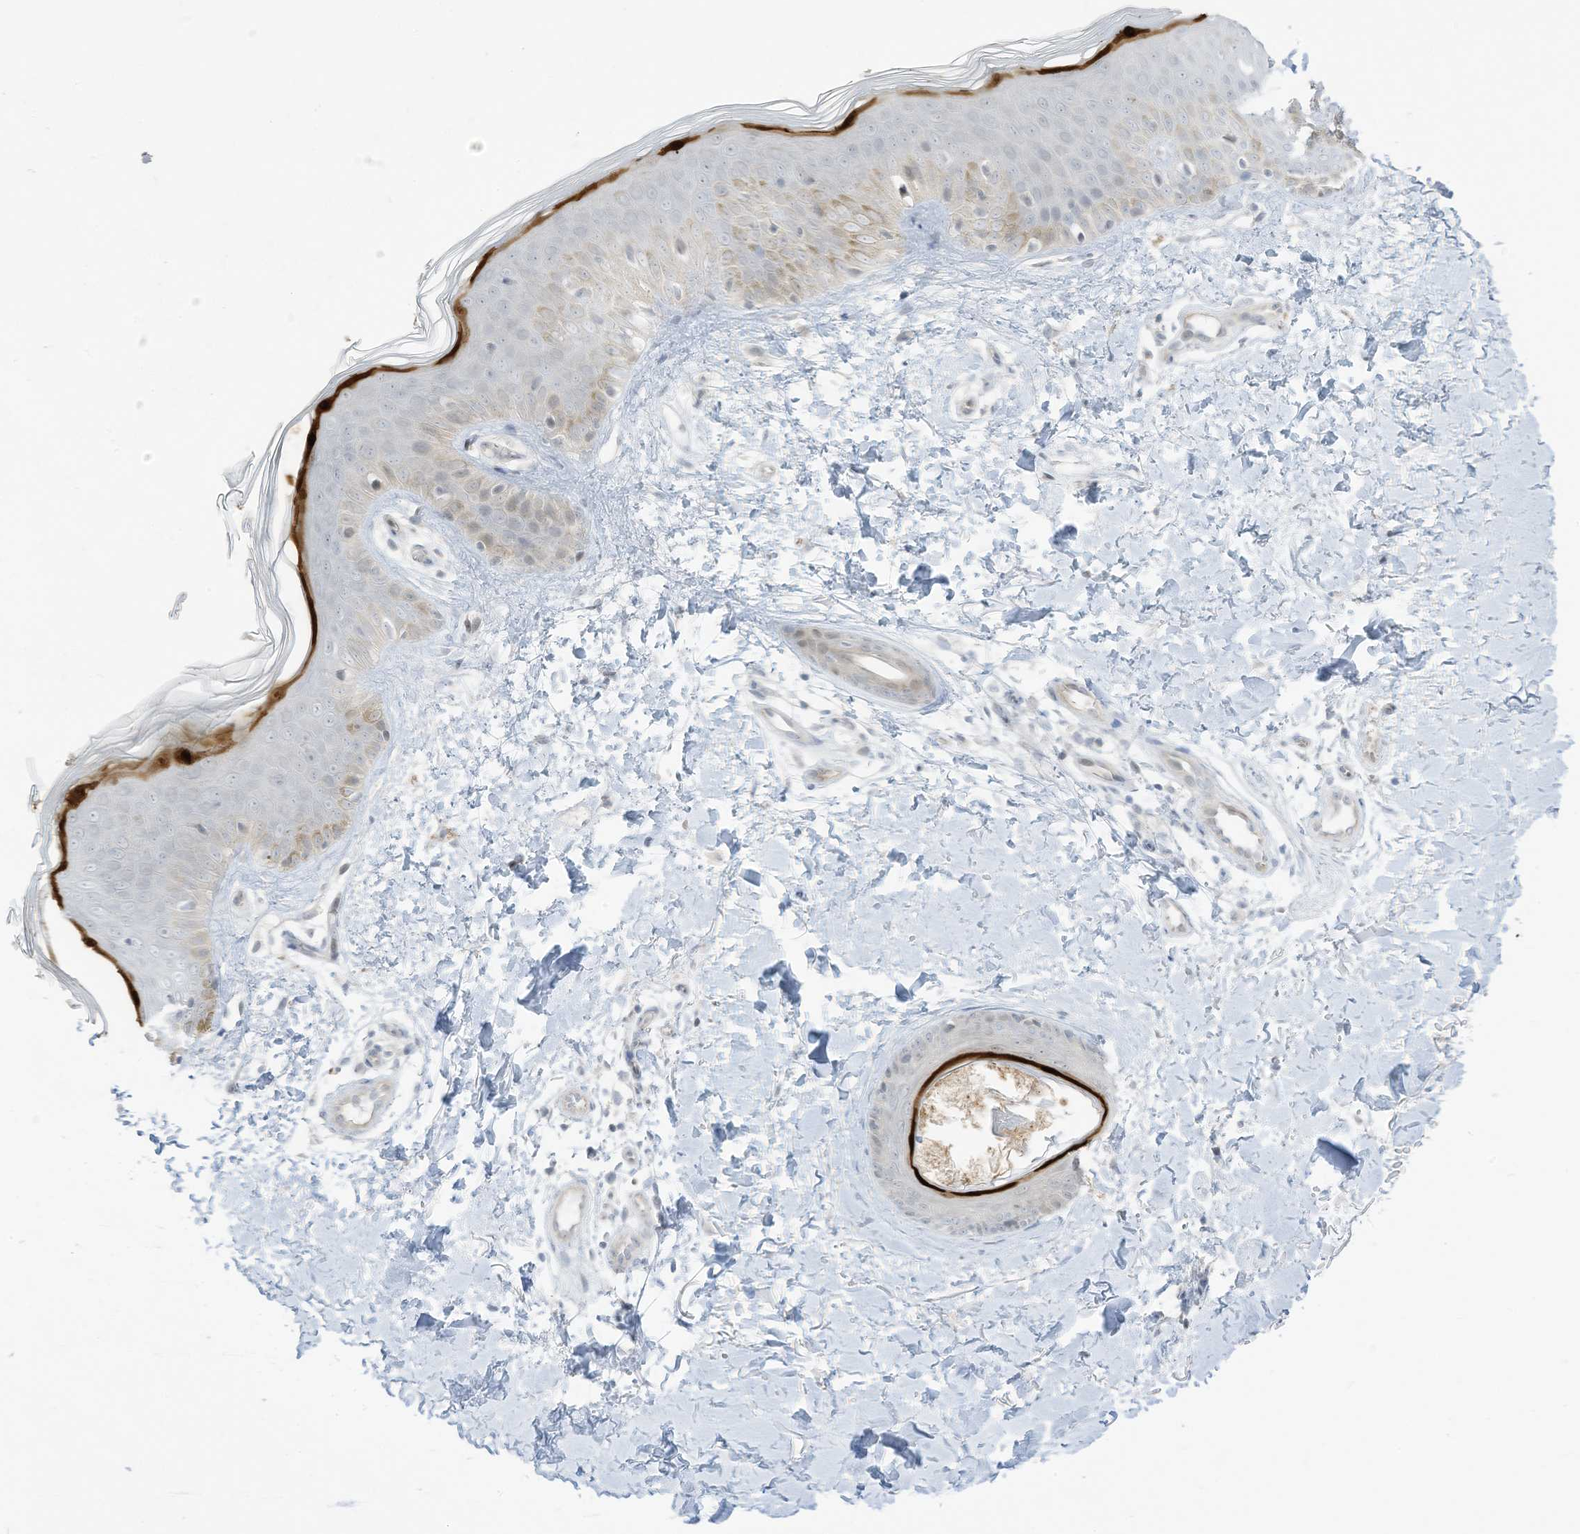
{"staining": {"intensity": "moderate", "quantity": "<25%", "location": "cytoplasmic/membranous,nuclear"}, "tissue": "skin", "cell_type": "Fibroblasts", "image_type": "normal", "snomed": [{"axis": "morphology", "description": "Normal tissue, NOS"}, {"axis": "topography", "description": "Skin"}], "caption": "This histopathology image displays immunohistochemistry staining of unremarkable skin, with low moderate cytoplasmic/membranous,nuclear expression in approximately <25% of fibroblasts.", "gene": "ASPRV1", "patient": {"sex": "male", "age": 37}}